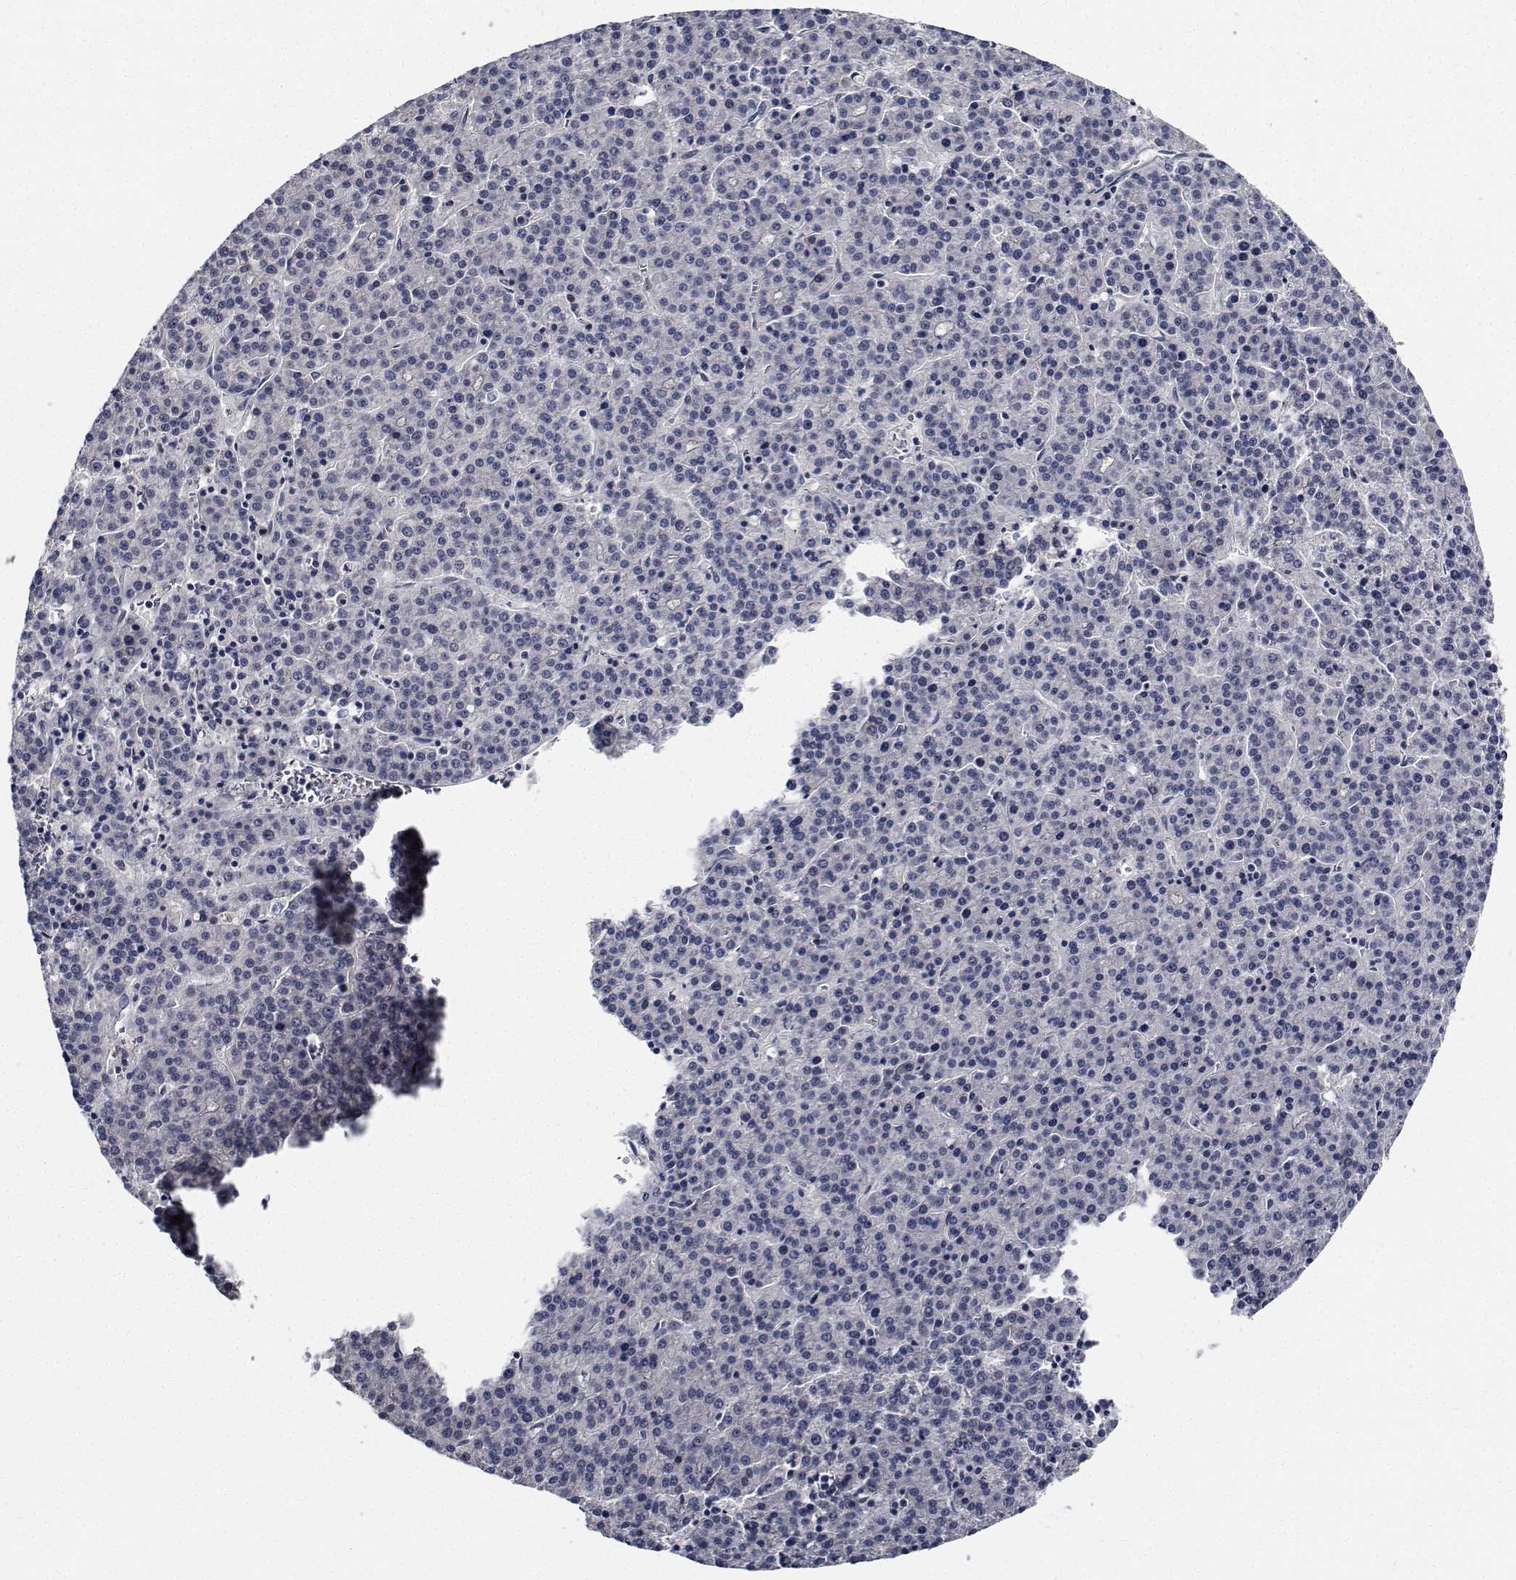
{"staining": {"intensity": "negative", "quantity": "none", "location": "none"}, "tissue": "liver cancer", "cell_type": "Tumor cells", "image_type": "cancer", "snomed": [{"axis": "morphology", "description": "Carcinoma, Hepatocellular, NOS"}, {"axis": "topography", "description": "Liver"}], "caption": "Image shows no protein expression in tumor cells of hepatocellular carcinoma (liver) tissue.", "gene": "NVL", "patient": {"sex": "female", "age": 58}}